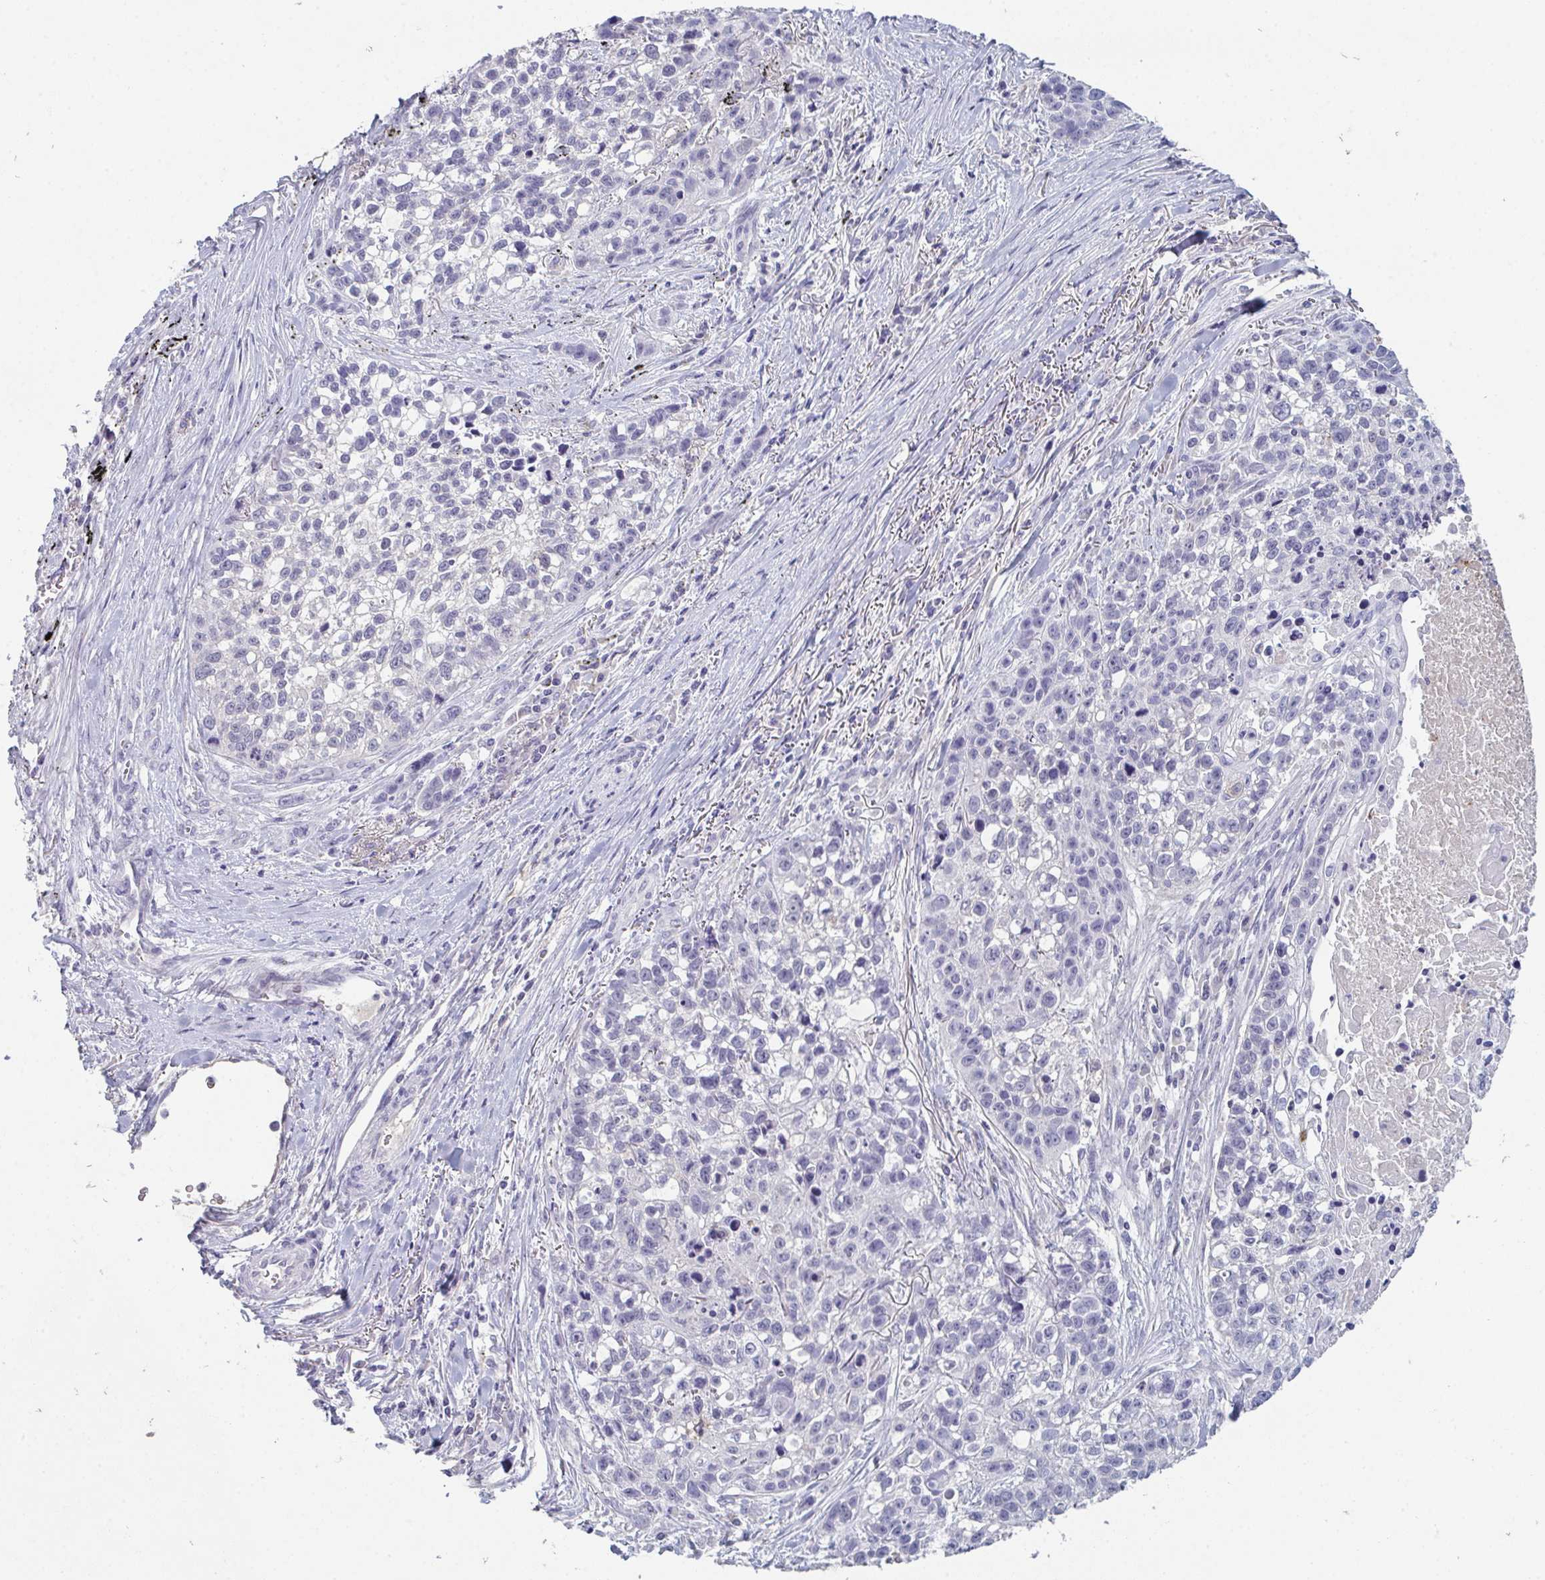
{"staining": {"intensity": "negative", "quantity": "none", "location": "none"}, "tissue": "lung cancer", "cell_type": "Tumor cells", "image_type": "cancer", "snomed": [{"axis": "morphology", "description": "Squamous cell carcinoma, NOS"}, {"axis": "topography", "description": "Lung"}], "caption": "A photomicrograph of human lung cancer is negative for staining in tumor cells.", "gene": "ADAM21", "patient": {"sex": "male", "age": 74}}